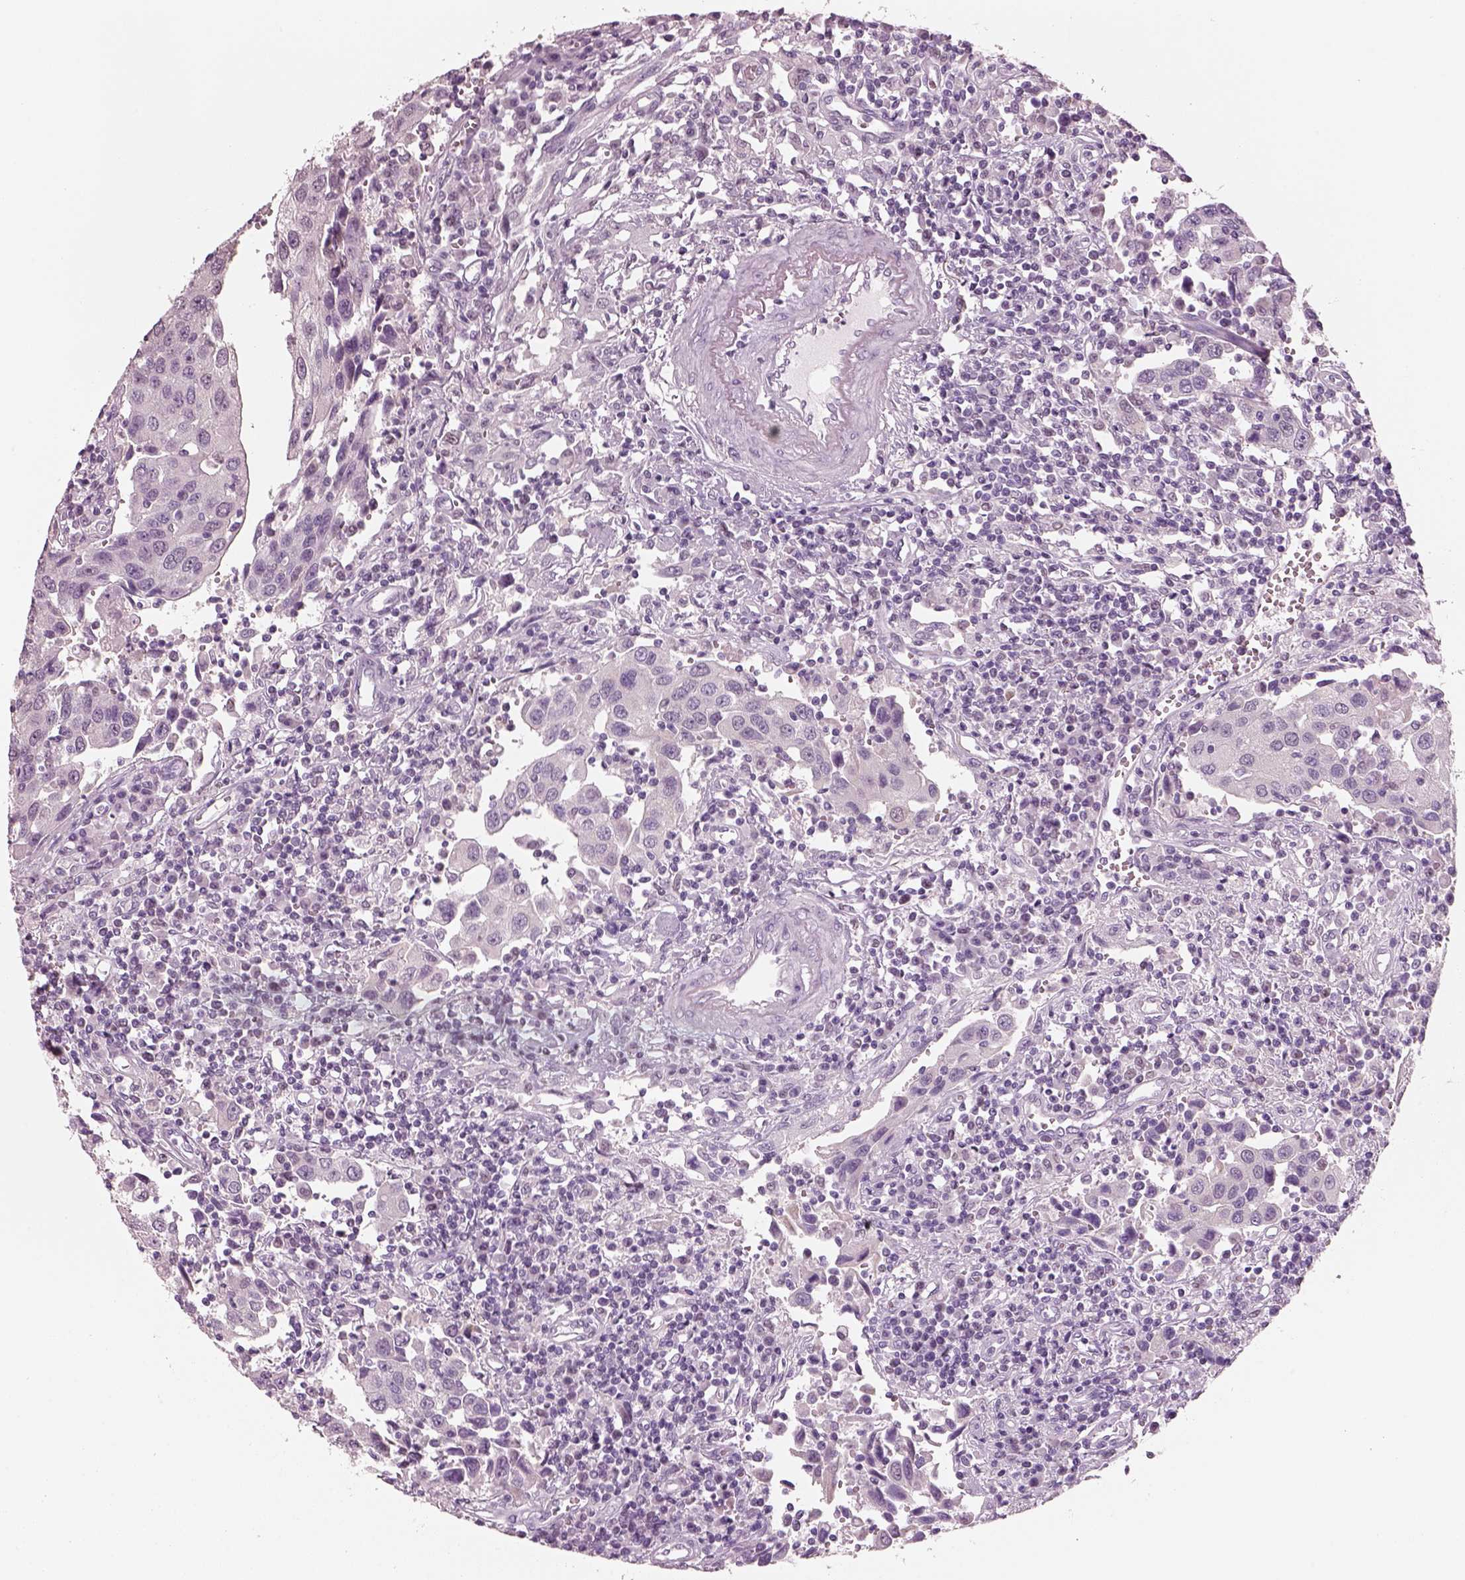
{"staining": {"intensity": "negative", "quantity": "none", "location": "none"}, "tissue": "urothelial cancer", "cell_type": "Tumor cells", "image_type": "cancer", "snomed": [{"axis": "morphology", "description": "Urothelial carcinoma, High grade"}, {"axis": "topography", "description": "Urinary bladder"}], "caption": "Immunohistochemical staining of high-grade urothelial carcinoma reveals no significant staining in tumor cells.", "gene": "ELSPBP1", "patient": {"sex": "female", "age": 85}}